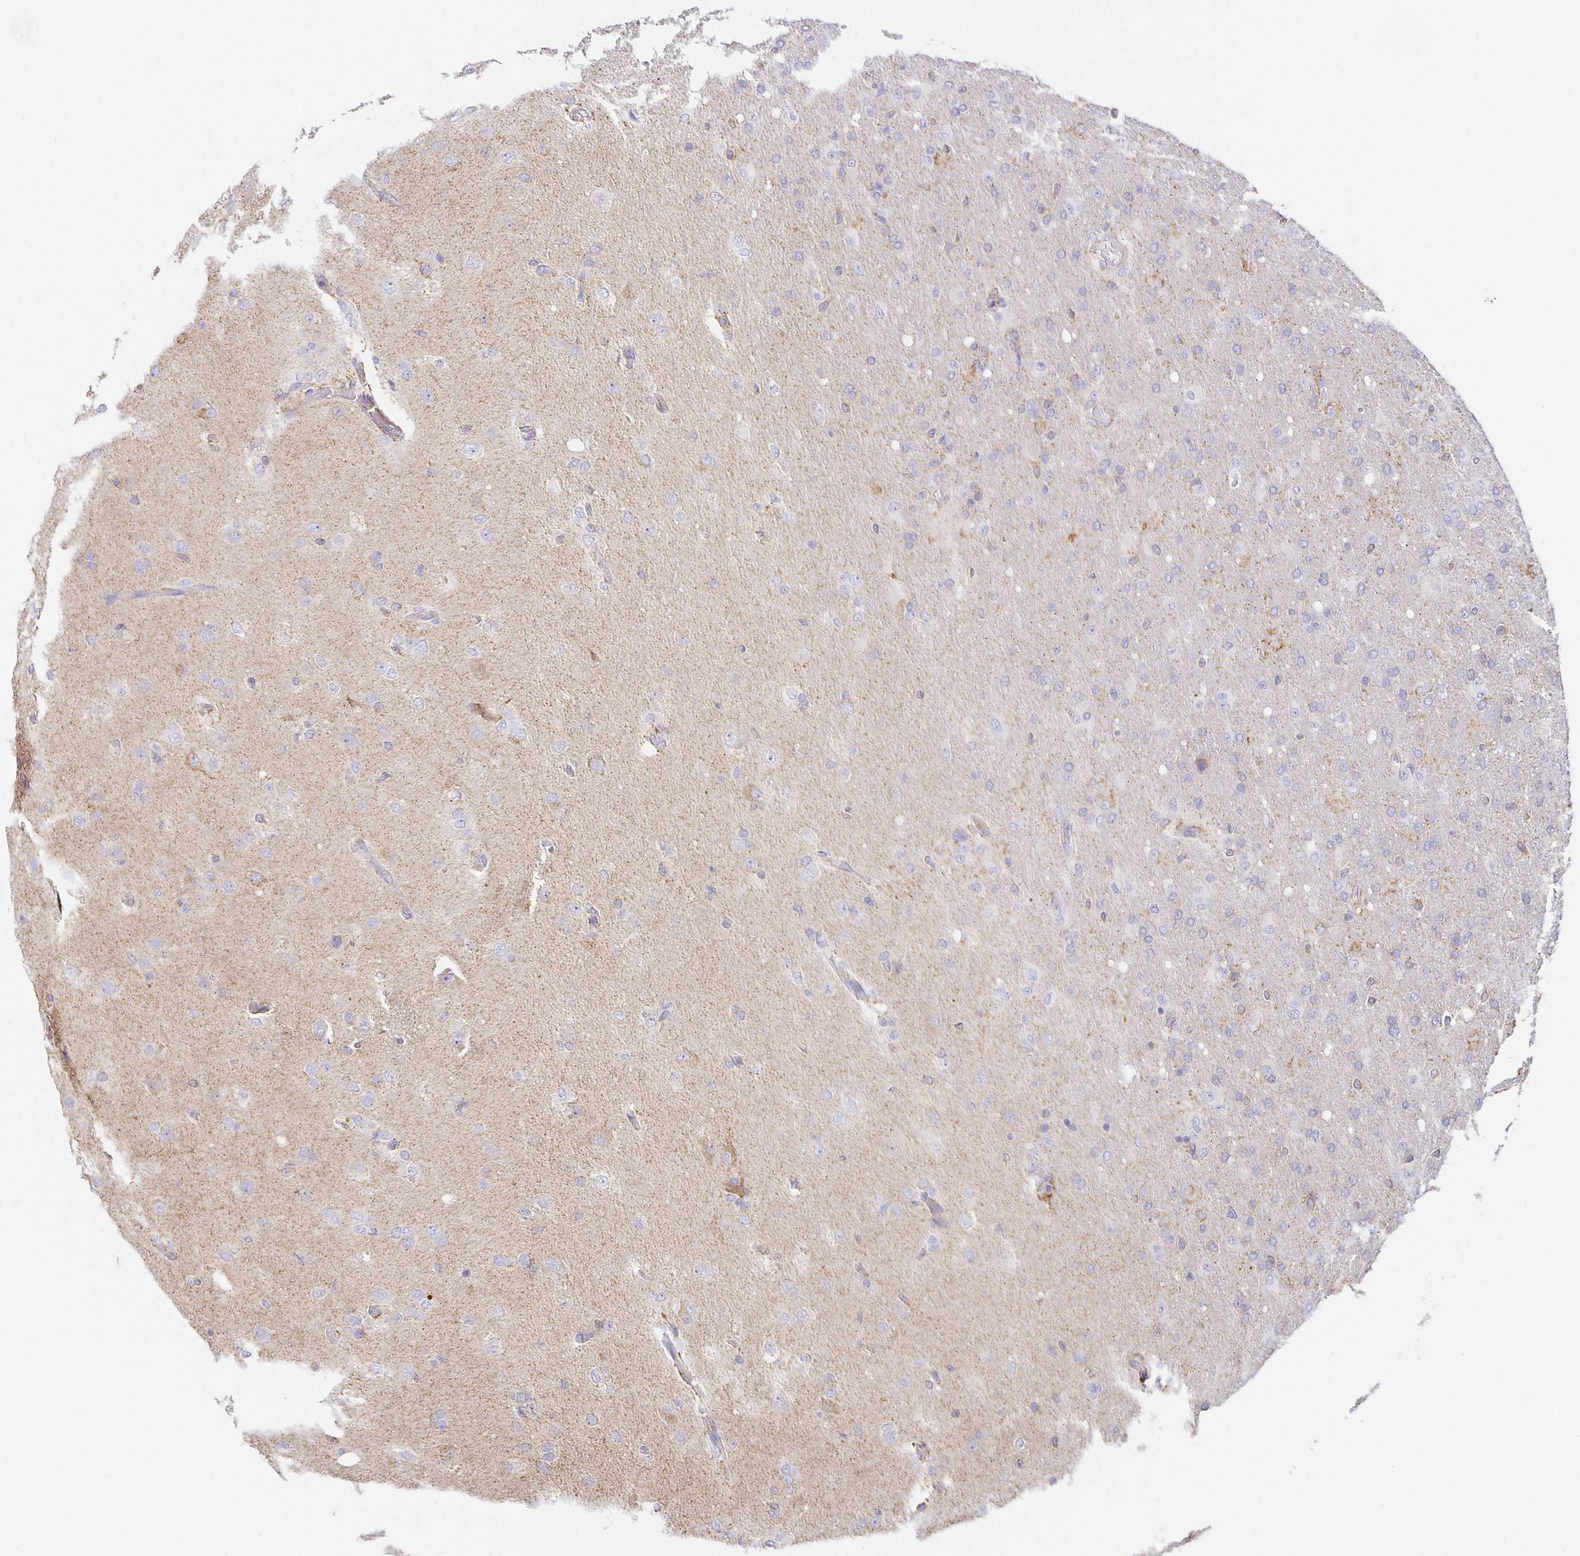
{"staining": {"intensity": "negative", "quantity": "none", "location": "none"}, "tissue": "glioma", "cell_type": "Tumor cells", "image_type": "cancer", "snomed": [{"axis": "morphology", "description": "Glioma, malignant, High grade"}, {"axis": "topography", "description": "Brain"}], "caption": "A histopathology image of human glioma is negative for staining in tumor cells. (Brightfield microscopy of DAB (3,3'-diaminobenzidine) immunohistochemistry (IHC) at high magnification).", "gene": "FLRT3", "patient": {"sex": "male", "age": 53}}